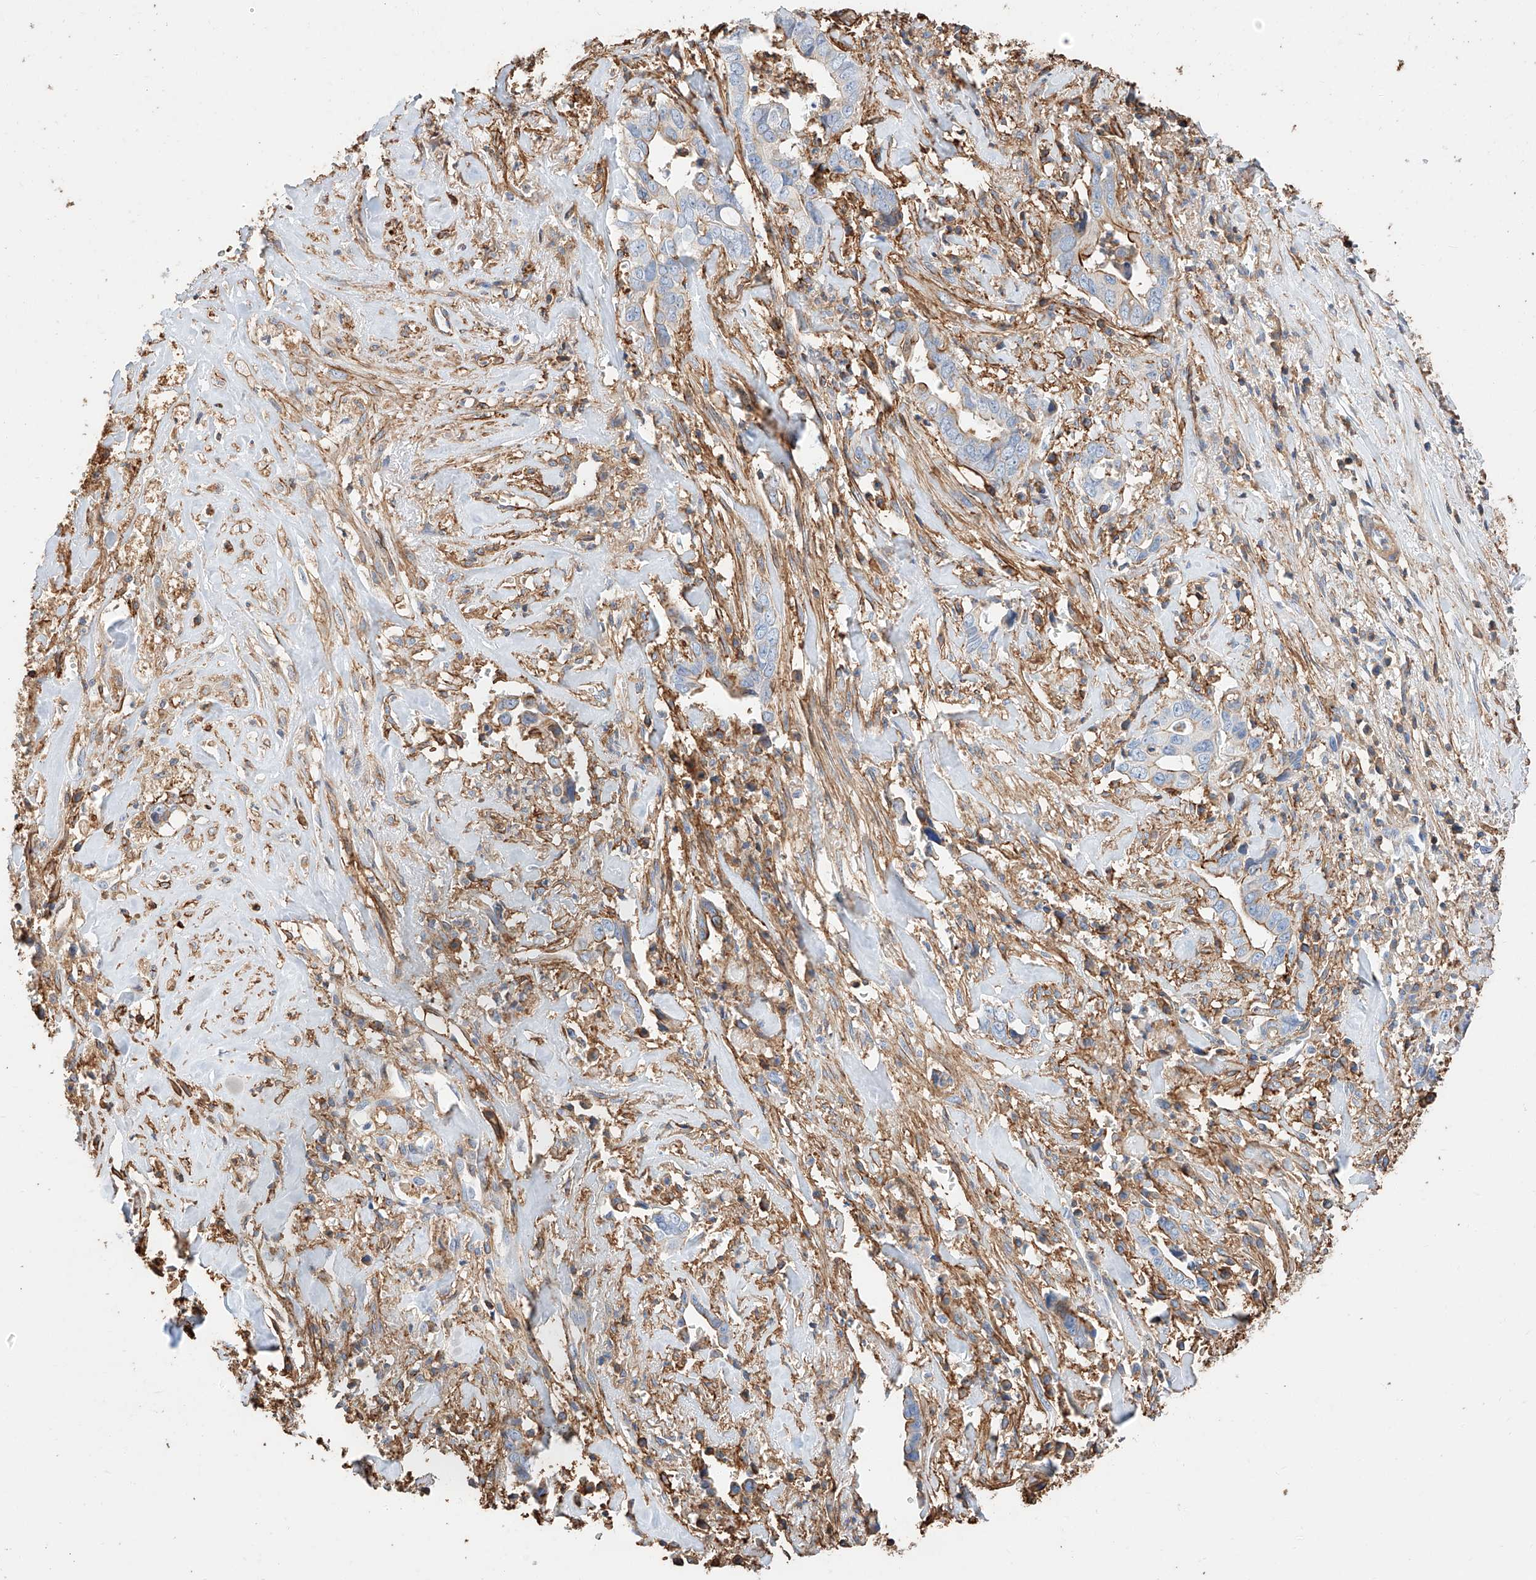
{"staining": {"intensity": "moderate", "quantity": "<25%", "location": "cytoplasmic/membranous"}, "tissue": "liver cancer", "cell_type": "Tumor cells", "image_type": "cancer", "snomed": [{"axis": "morphology", "description": "Cholangiocarcinoma"}, {"axis": "topography", "description": "Liver"}], "caption": "Liver cancer (cholangiocarcinoma) tissue reveals moderate cytoplasmic/membranous positivity in about <25% of tumor cells", "gene": "WFS1", "patient": {"sex": "female", "age": 79}}